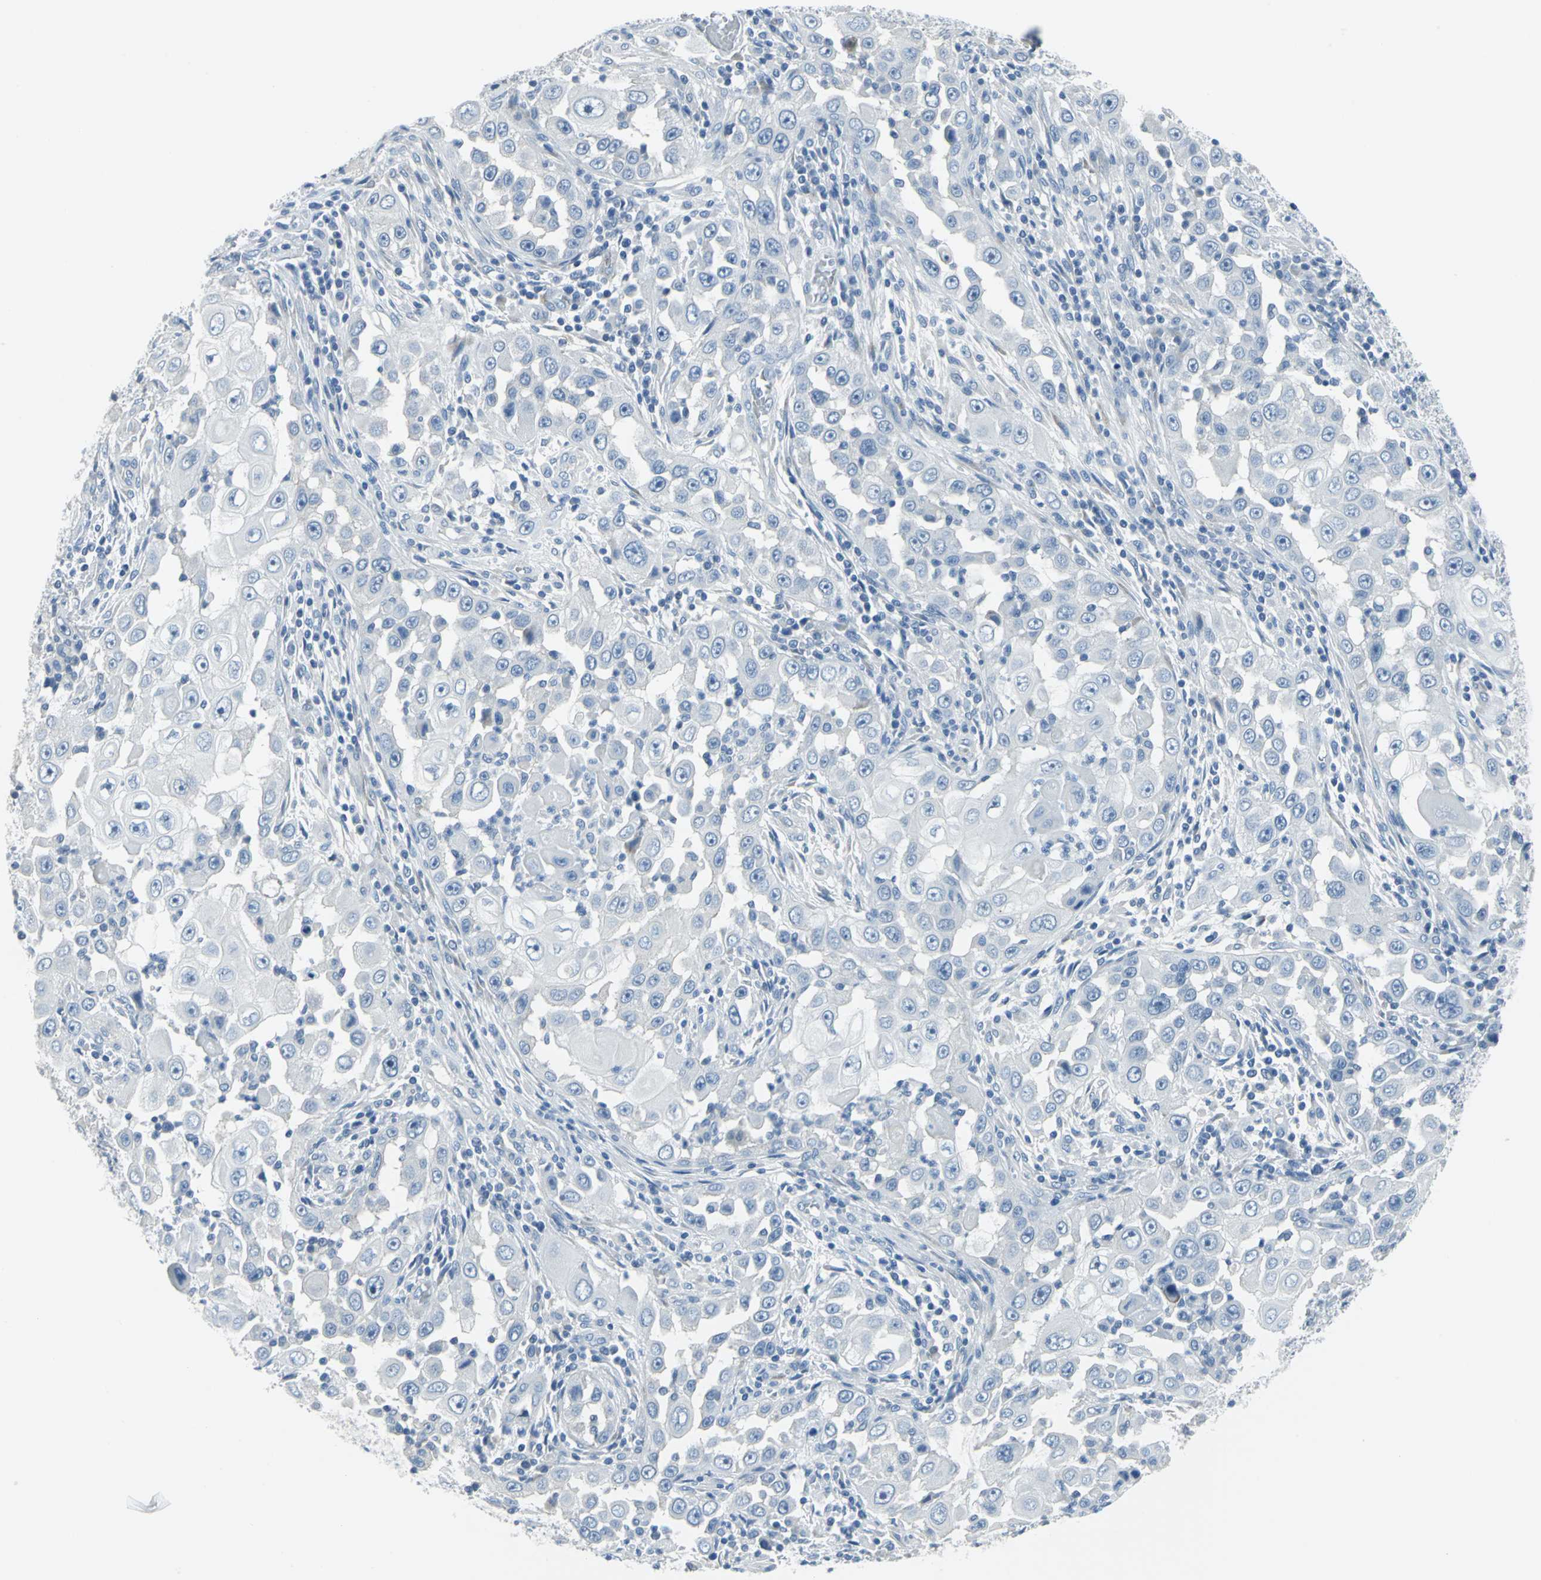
{"staining": {"intensity": "negative", "quantity": "none", "location": "none"}, "tissue": "head and neck cancer", "cell_type": "Tumor cells", "image_type": "cancer", "snomed": [{"axis": "morphology", "description": "Carcinoma, NOS"}, {"axis": "topography", "description": "Head-Neck"}], "caption": "Head and neck cancer (carcinoma) was stained to show a protein in brown. There is no significant positivity in tumor cells.", "gene": "DNAI2", "patient": {"sex": "male", "age": 87}}